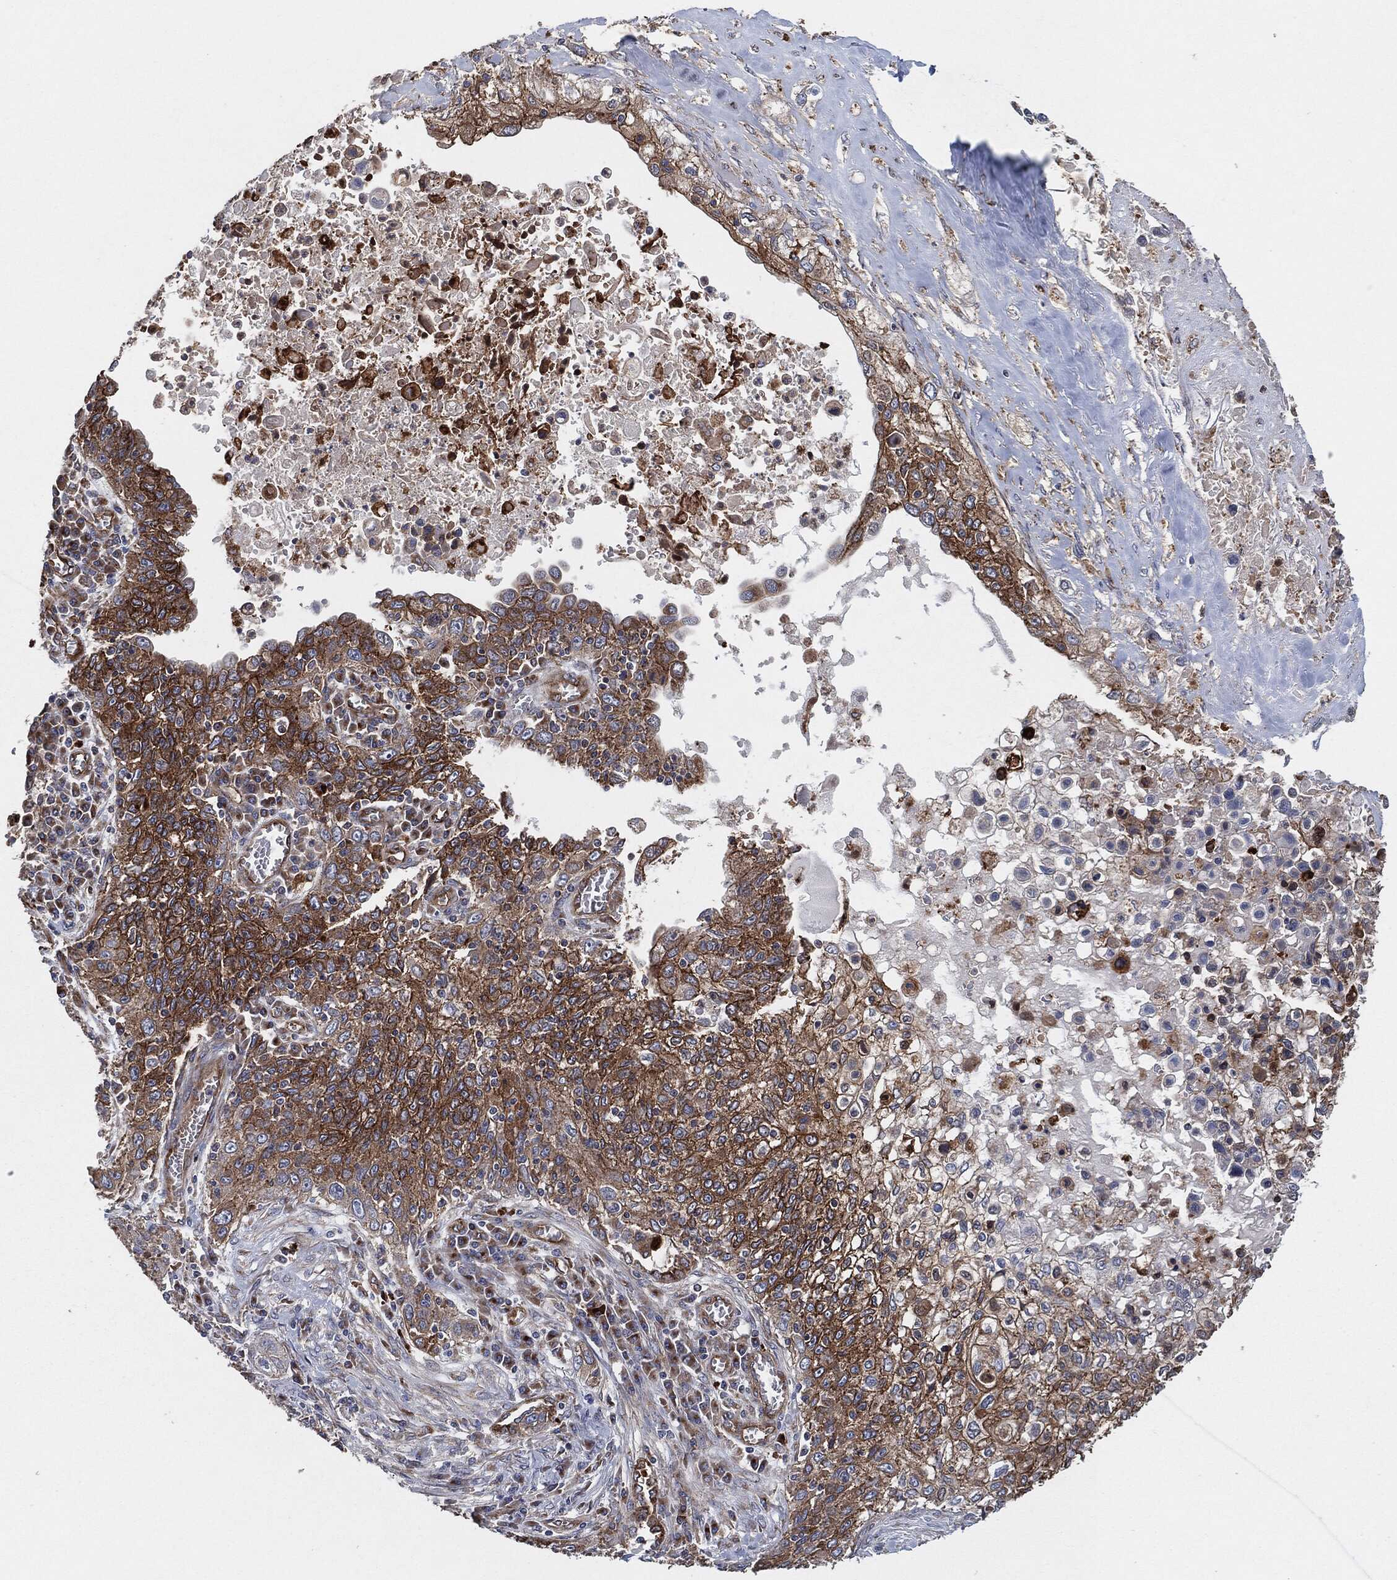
{"staining": {"intensity": "strong", "quantity": "25%-75%", "location": "cytoplasmic/membranous"}, "tissue": "lung cancer", "cell_type": "Tumor cells", "image_type": "cancer", "snomed": [{"axis": "morphology", "description": "Squamous cell carcinoma, NOS"}, {"axis": "topography", "description": "Lung"}], "caption": "The immunohistochemical stain labels strong cytoplasmic/membranous expression in tumor cells of lung cancer (squamous cell carcinoma) tissue. (Brightfield microscopy of DAB IHC at high magnification).", "gene": "CTNNA1", "patient": {"sex": "female", "age": 69}}